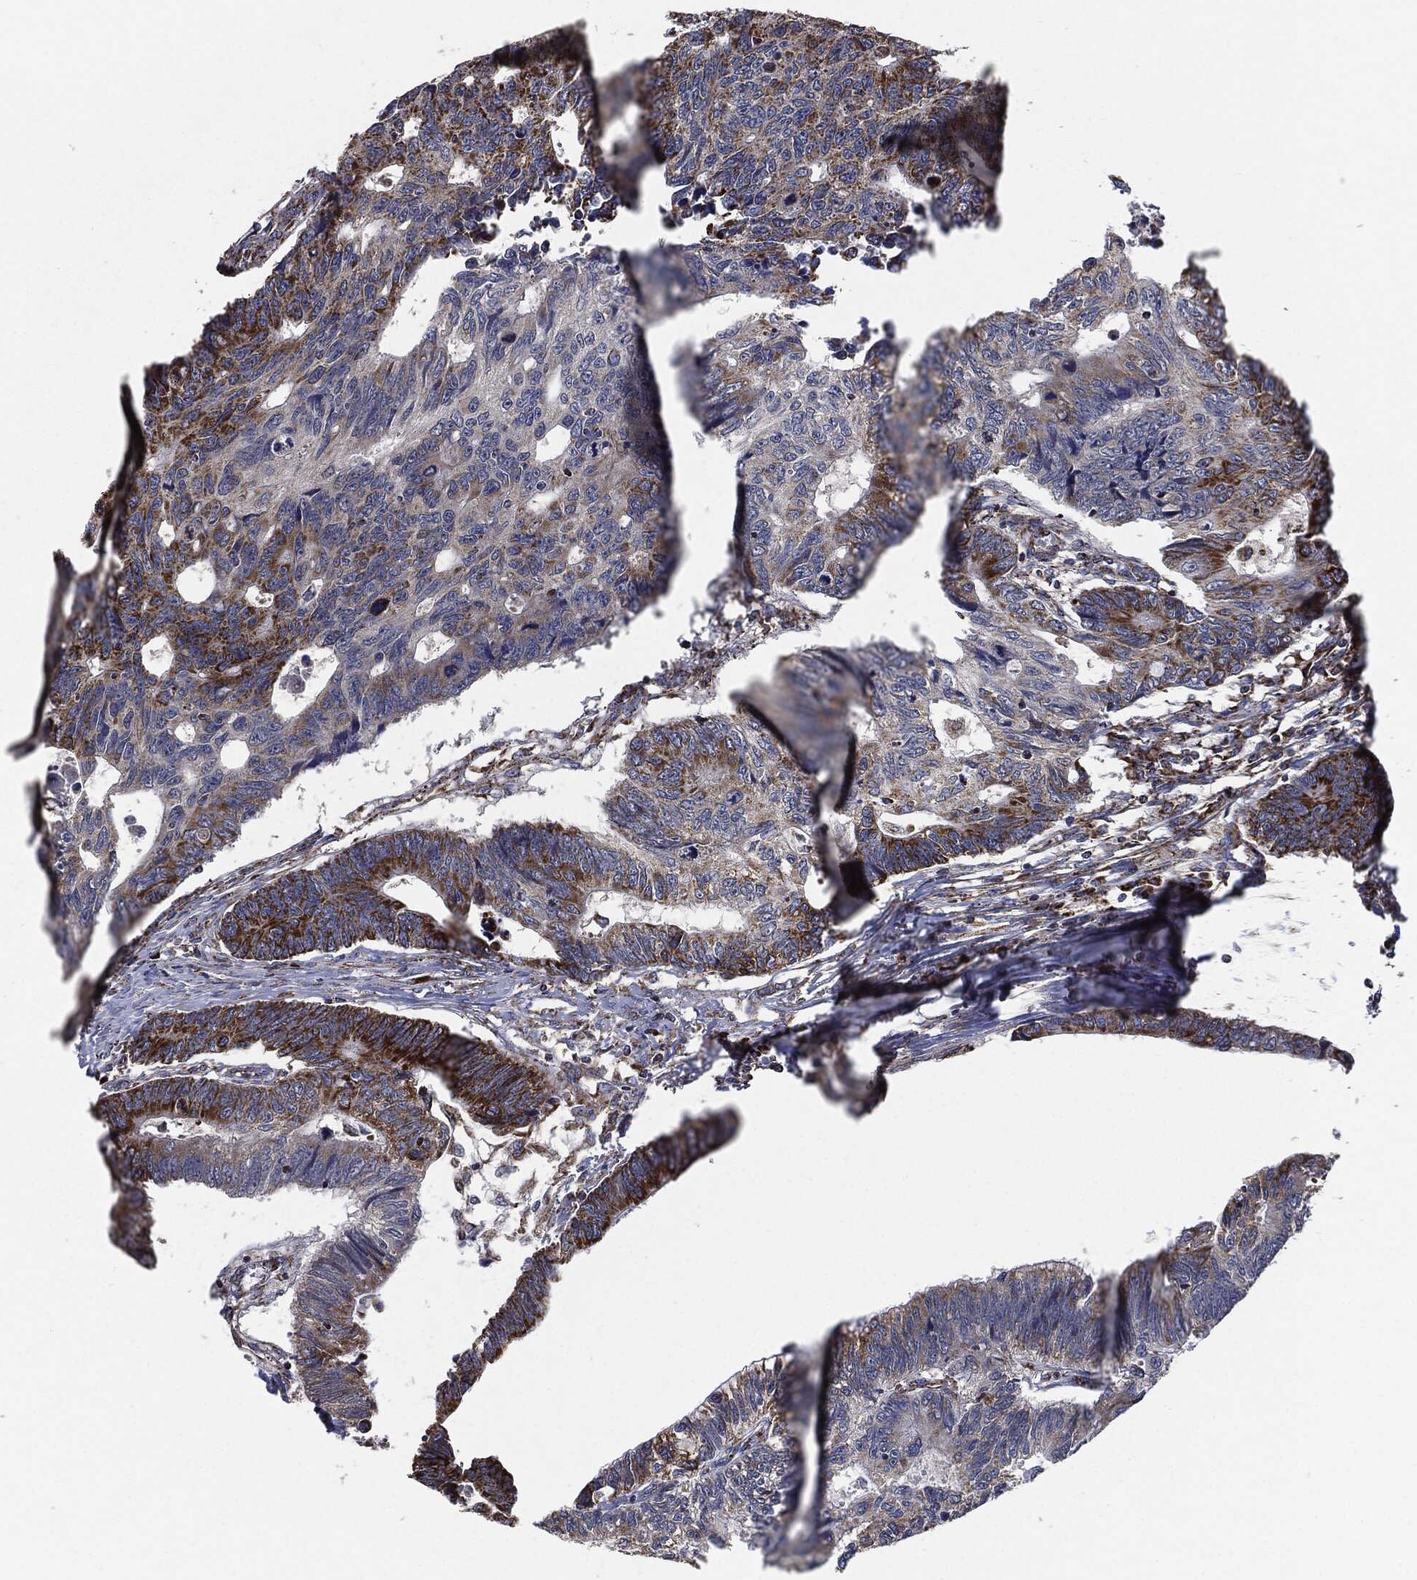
{"staining": {"intensity": "strong", "quantity": "25%-75%", "location": "cytoplasmic/membranous"}, "tissue": "colorectal cancer", "cell_type": "Tumor cells", "image_type": "cancer", "snomed": [{"axis": "morphology", "description": "Adenocarcinoma, NOS"}, {"axis": "topography", "description": "Colon"}], "caption": "Human adenocarcinoma (colorectal) stained with a brown dye exhibits strong cytoplasmic/membranous positive positivity in about 25%-75% of tumor cells.", "gene": "NDUFV2", "patient": {"sex": "female", "age": 77}}